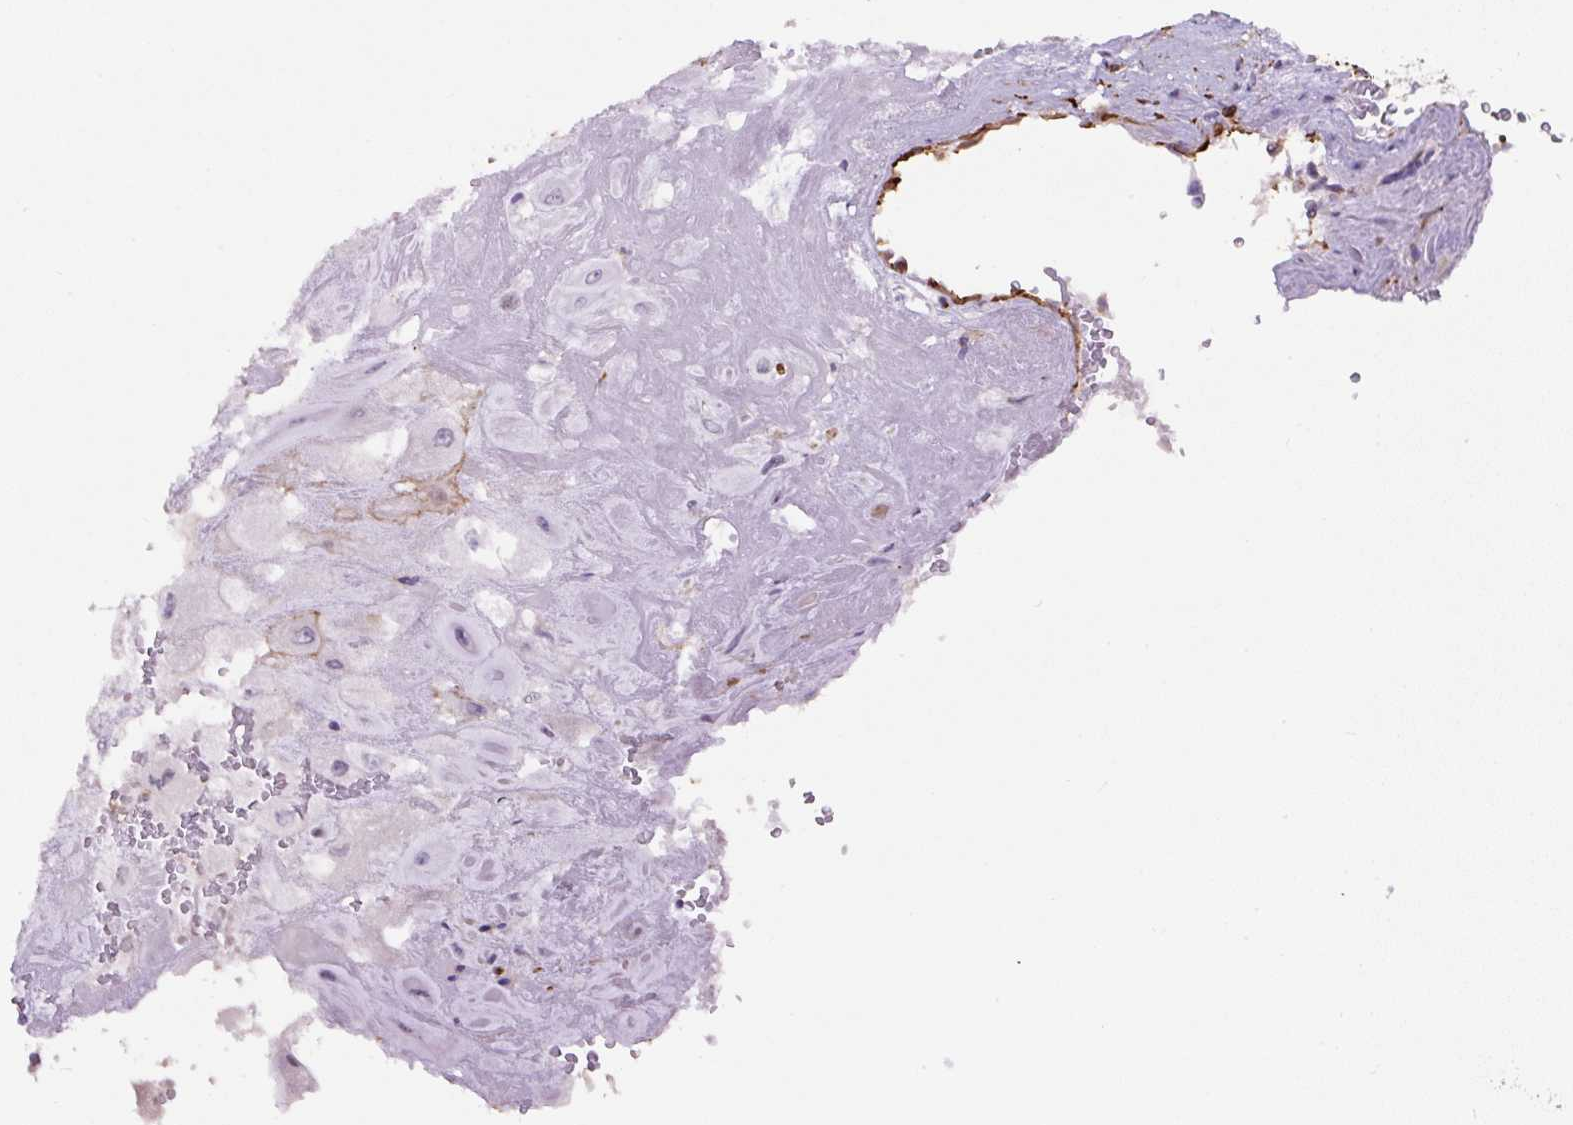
{"staining": {"intensity": "negative", "quantity": "none", "location": "none"}, "tissue": "placenta", "cell_type": "Decidual cells", "image_type": "normal", "snomed": [{"axis": "morphology", "description": "Normal tissue, NOS"}, {"axis": "topography", "description": "Placenta"}], "caption": "There is no significant staining in decidual cells of placenta. The staining is performed using DAB (3,3'-diaminobenzidine) brown chromogen with nuclei counter-stained in using hematoxylin.", "gene": "B3GALT5", "patient": {"sex": "female", "age": 32}}